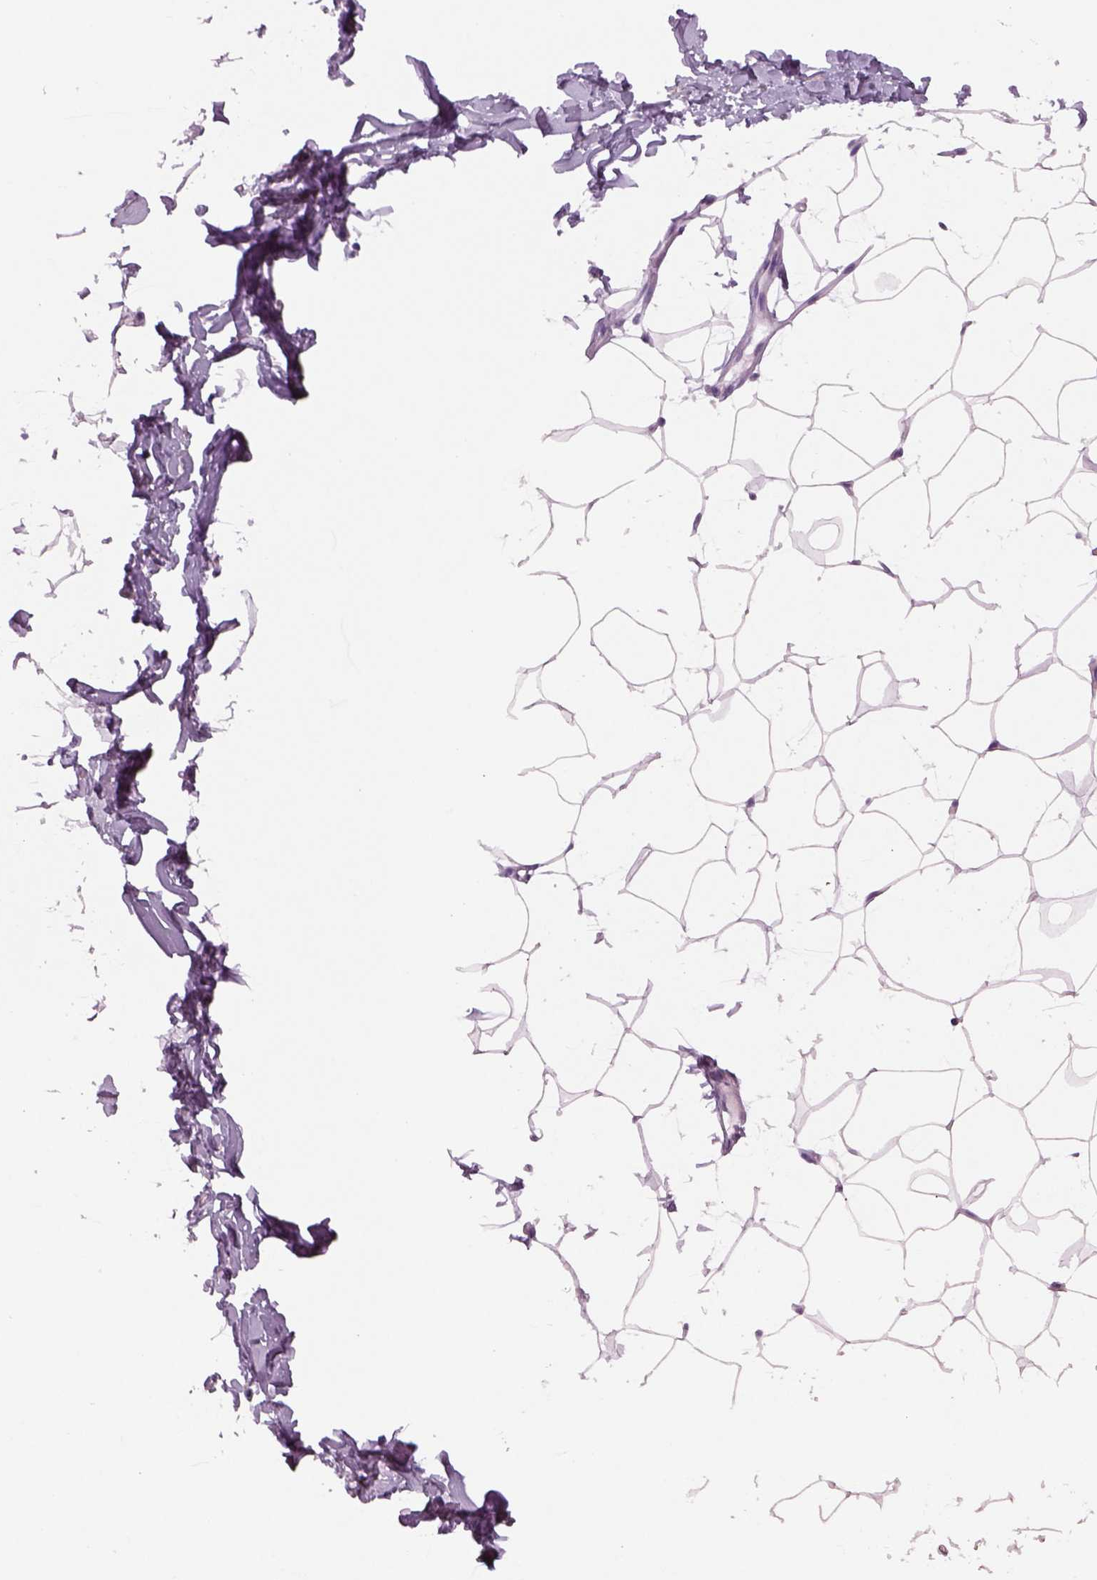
{"staining": {"intensity": "negative", "quantity": "none", "location": "none"}, "tissue": "breast", "cell_type": "Adipocytes", "image_type": "normal", "snomed": [{"axis": "morphology", "description": "Normal tissue, NOS"}, {"axis": "topography", "description": "Breast"}], "caption": "Normal breast was stained to show a protein in brown. There is no significant positivity in adipocytes. (Immunohistochemistry, brightfield microscopy, high magnification).", "gene": "RHO", "patient": {"sex": "female", "age": 32}}